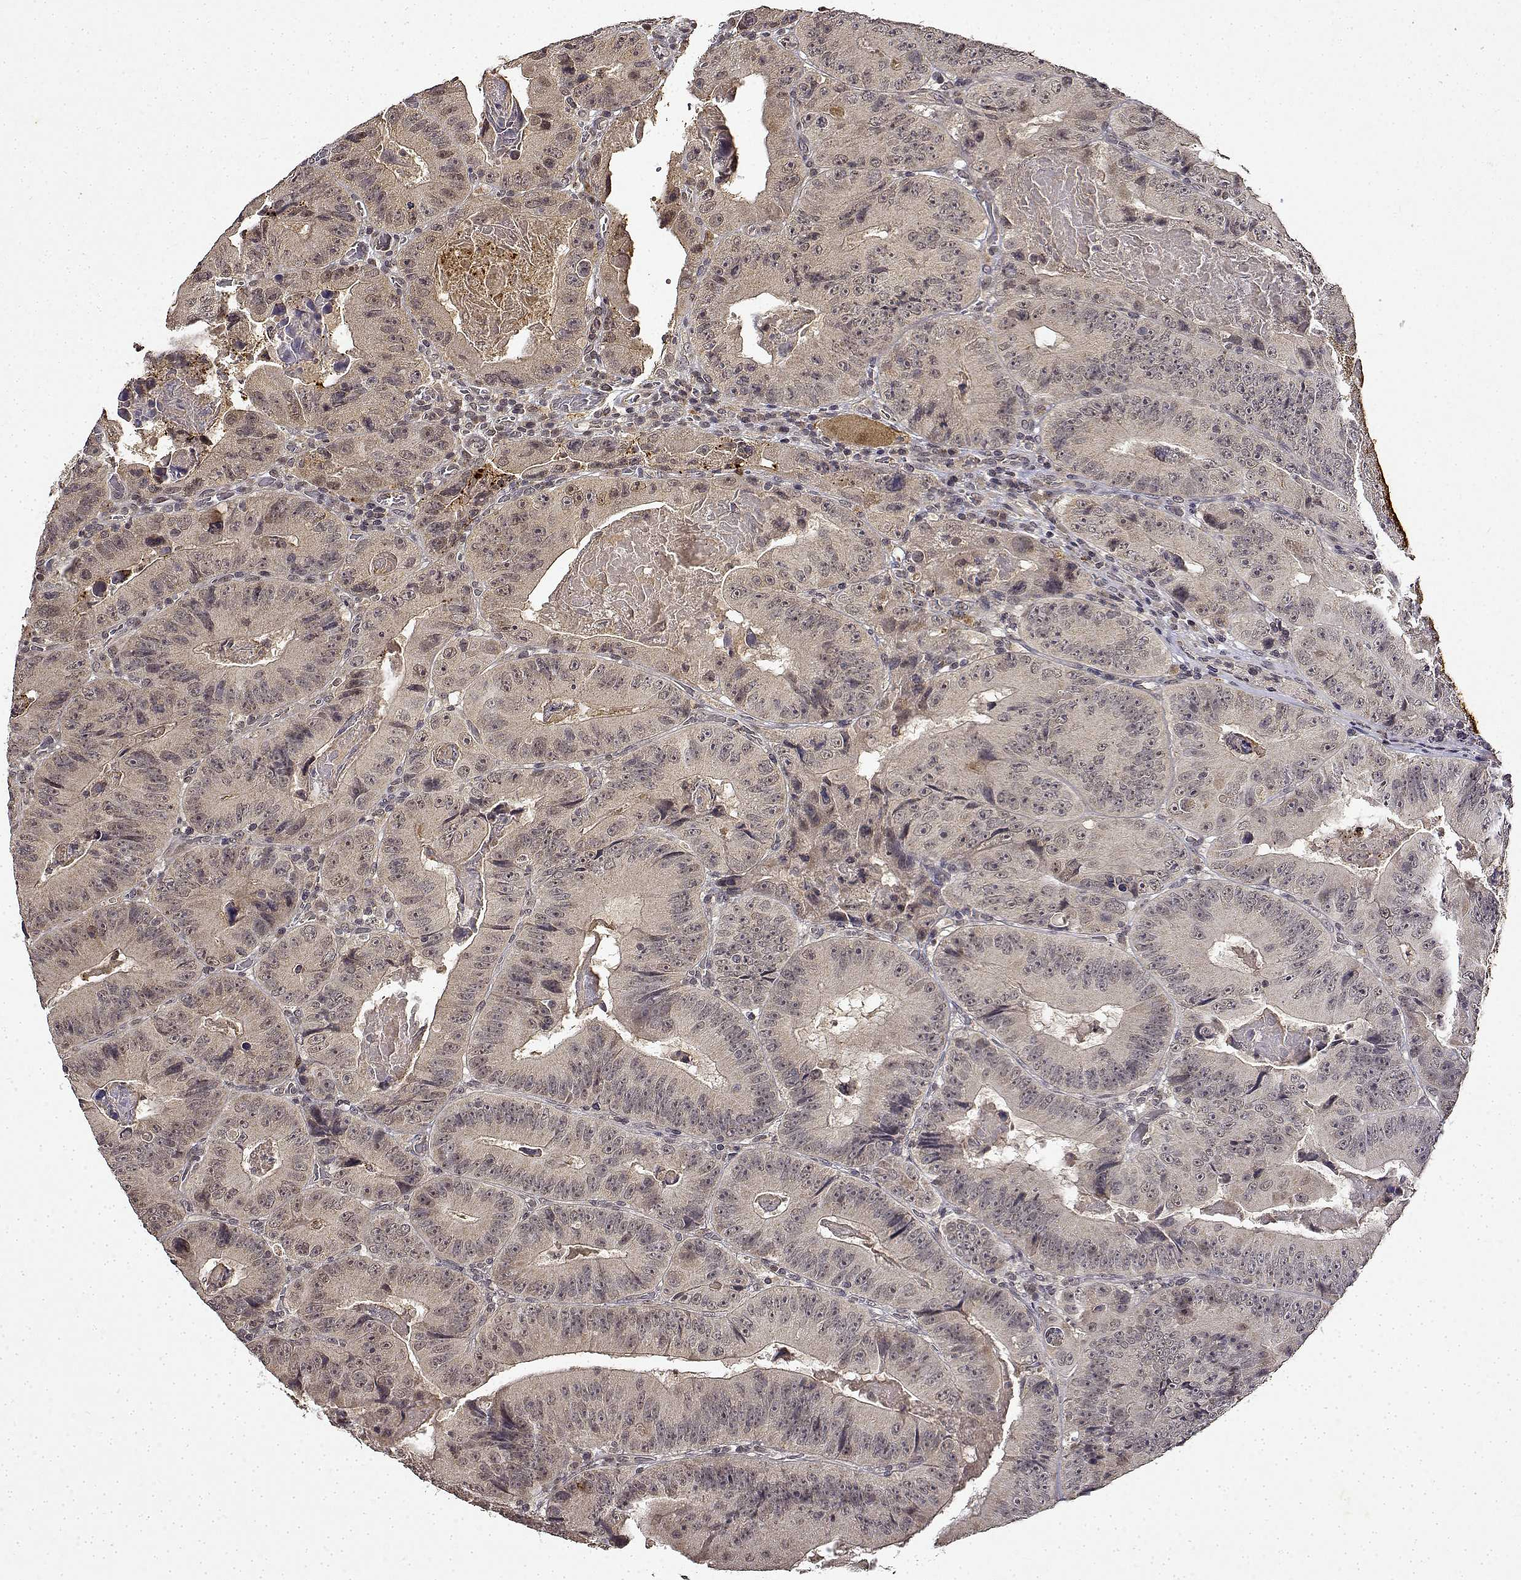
{"staining": {"intensity": "weak", "quantity": ">75%", "location": "cytoplasmic/membranous"}, "tissue": "colorectal cancer", "cell_type": "Tumor cells", "image_type": "cancer", "snomed": [{"axis": "morphology", "description": "Adenocarcinoma, NOS"}, {"axis": "topography", "description": "Colon"}], "caption": "This is an image of immunohistochemistry staining of colorectal cancer (adenocarcinoma), which shows weak staining in the cytoplasmic/membranous of tumor cells.", "gene": "BDNF", "patient": {"sex": "female", "age": 86}}